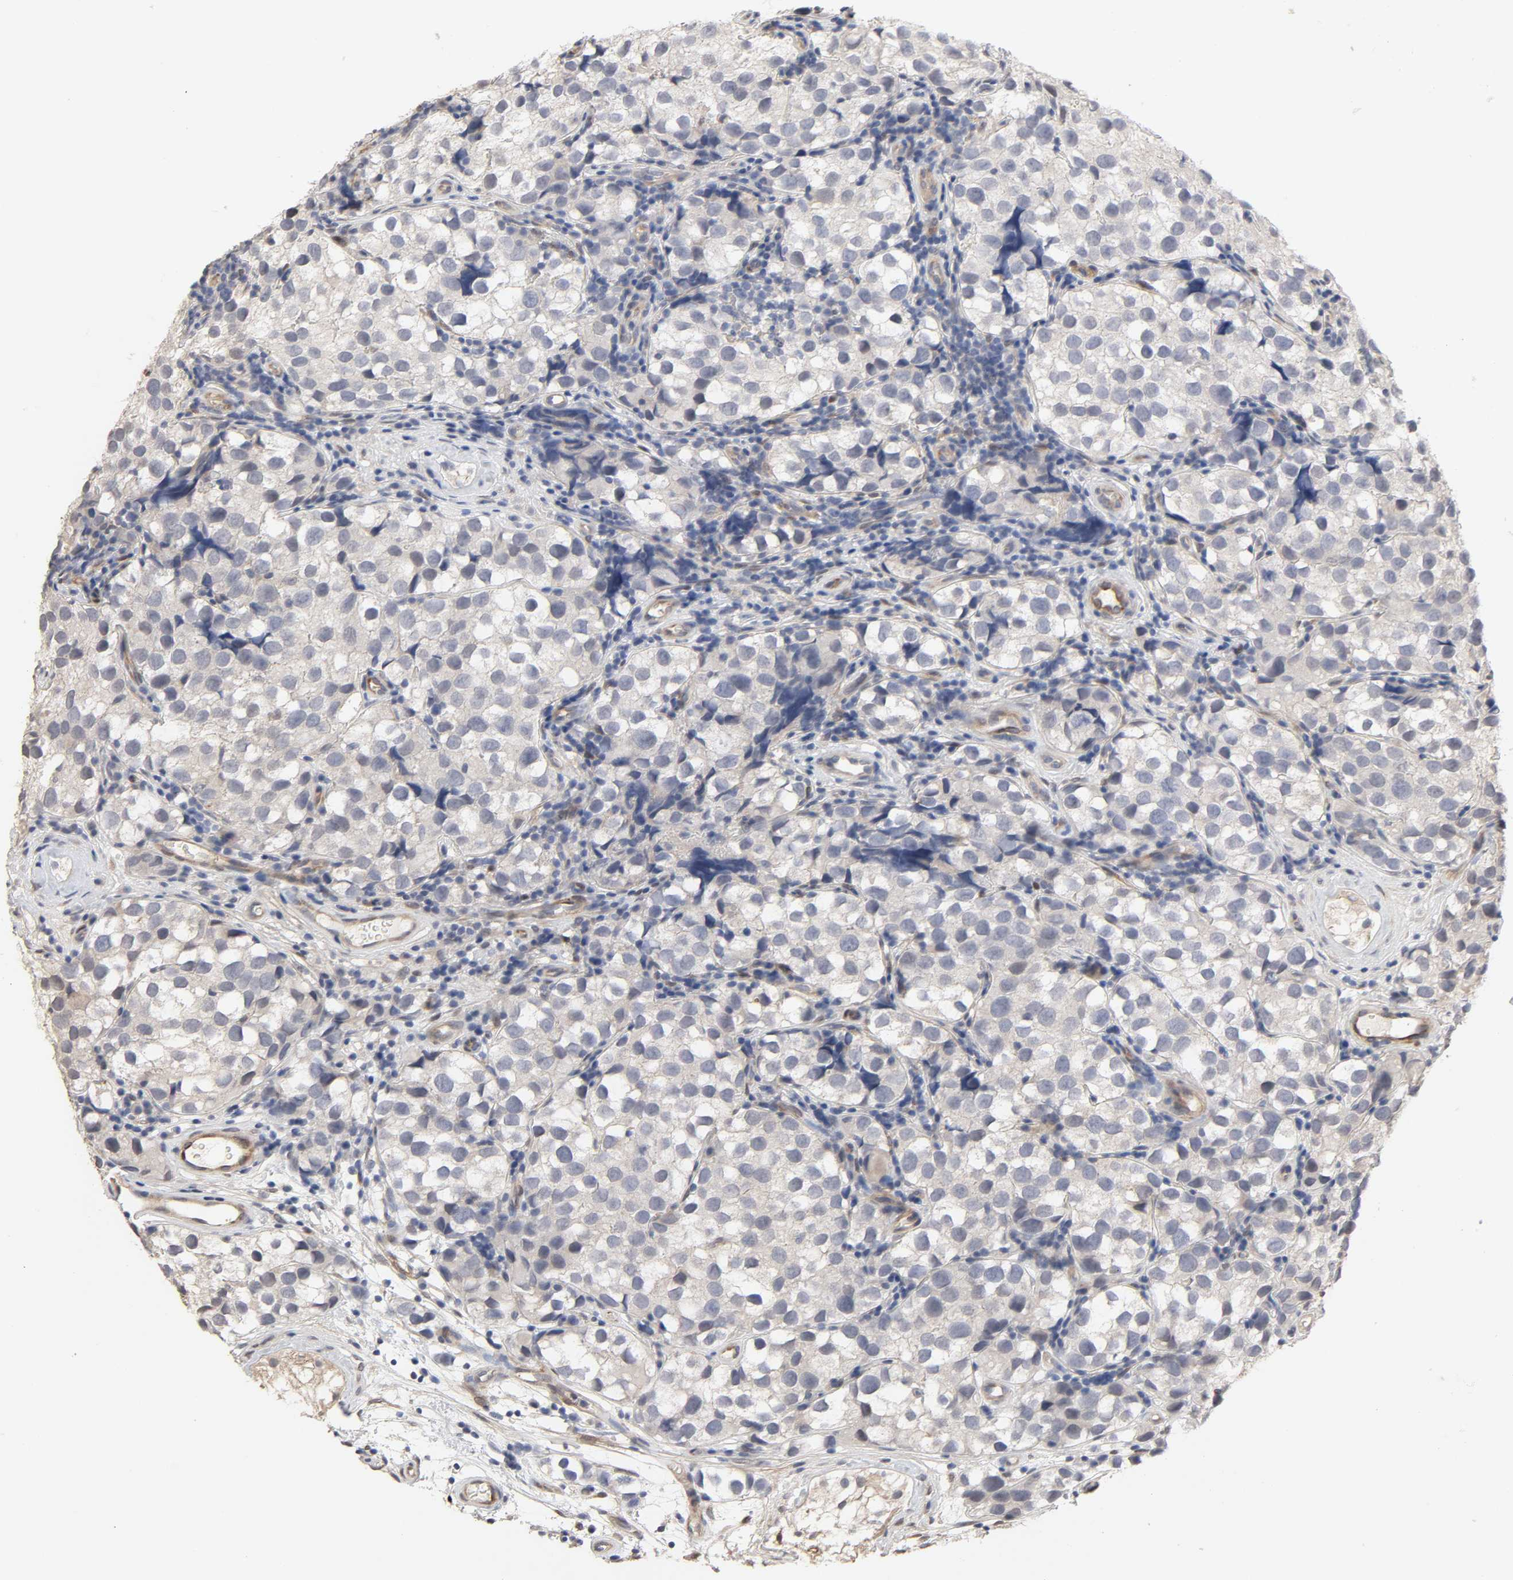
{"staining": {"intensity": "negative", "quantity": "none", "location": "none"}, "tissue": "testis cancer", "cell_type": "Tumor cells", "image_type": "cancer", "snomed": [{"axis": "morphology", "description": "Seminoma, NOS"}, {"axis": "topography", "description": "Testis"}], "caption": "IHC of testis seminoma shows no positivity in tumor cells.", "gene": "NDRG2", "patient": {"sex": "male", "age": 39}}